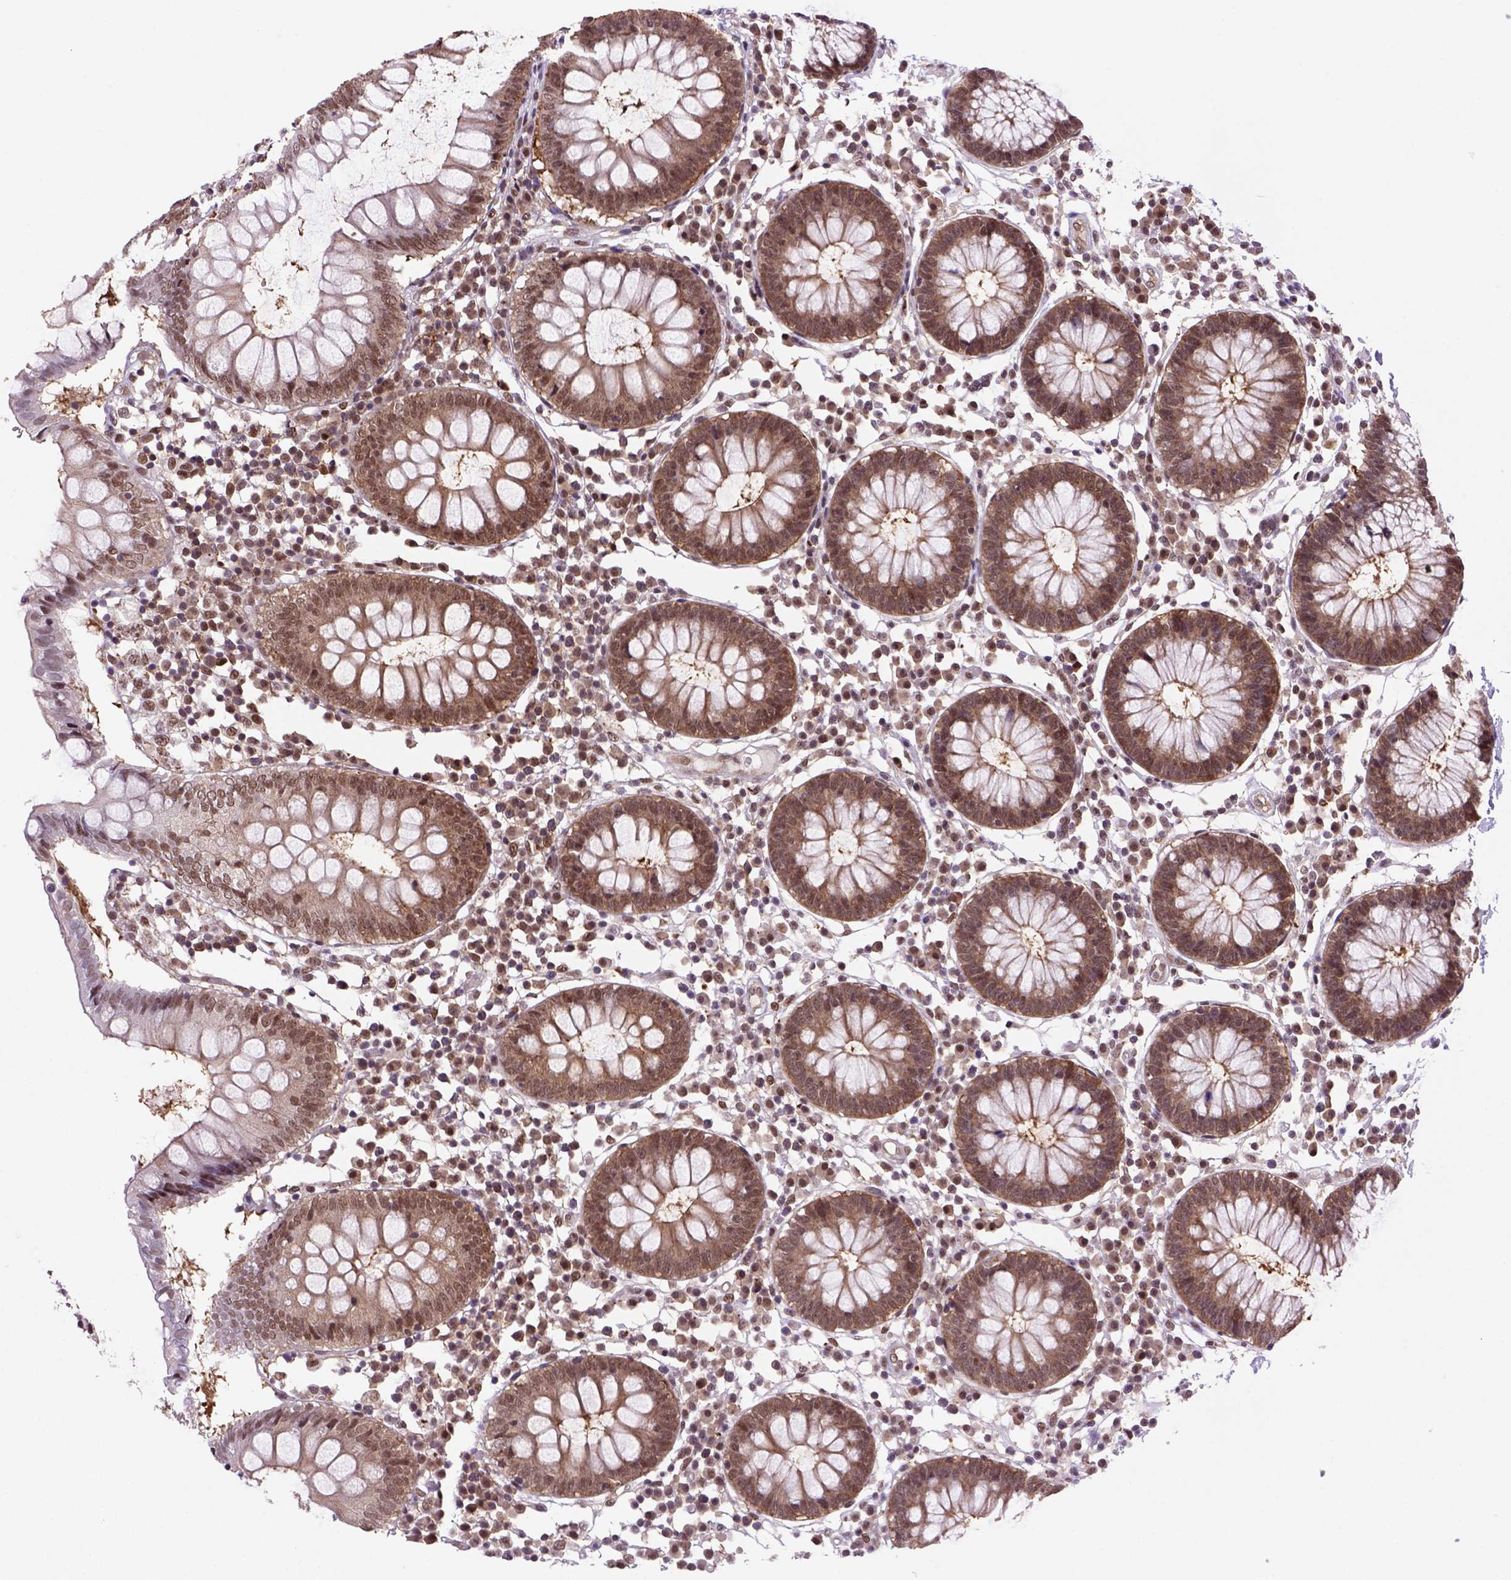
{"staining": {"intensity": "strong", "quantity": ">75%", "location": "nuclear"}, "tissue": "colon", "cell_type": "Endothelial cells", "image_type": "normal", "snomed": [{"axis": "morphology", "description": "Normal tissue, NOS"}, {"axis": "morphology", "description": "Adenocarcinoma, NOS"}, {"axis": "topography", "description": "Colon"}], "caption": "Strong nuclear positivity for a protein is present in approximately >75% of endothelial cells of unremarkable colon using immunohistochemistry.", "gene": "PSMC2", "patient": {"sex": "male", "age": 83}}